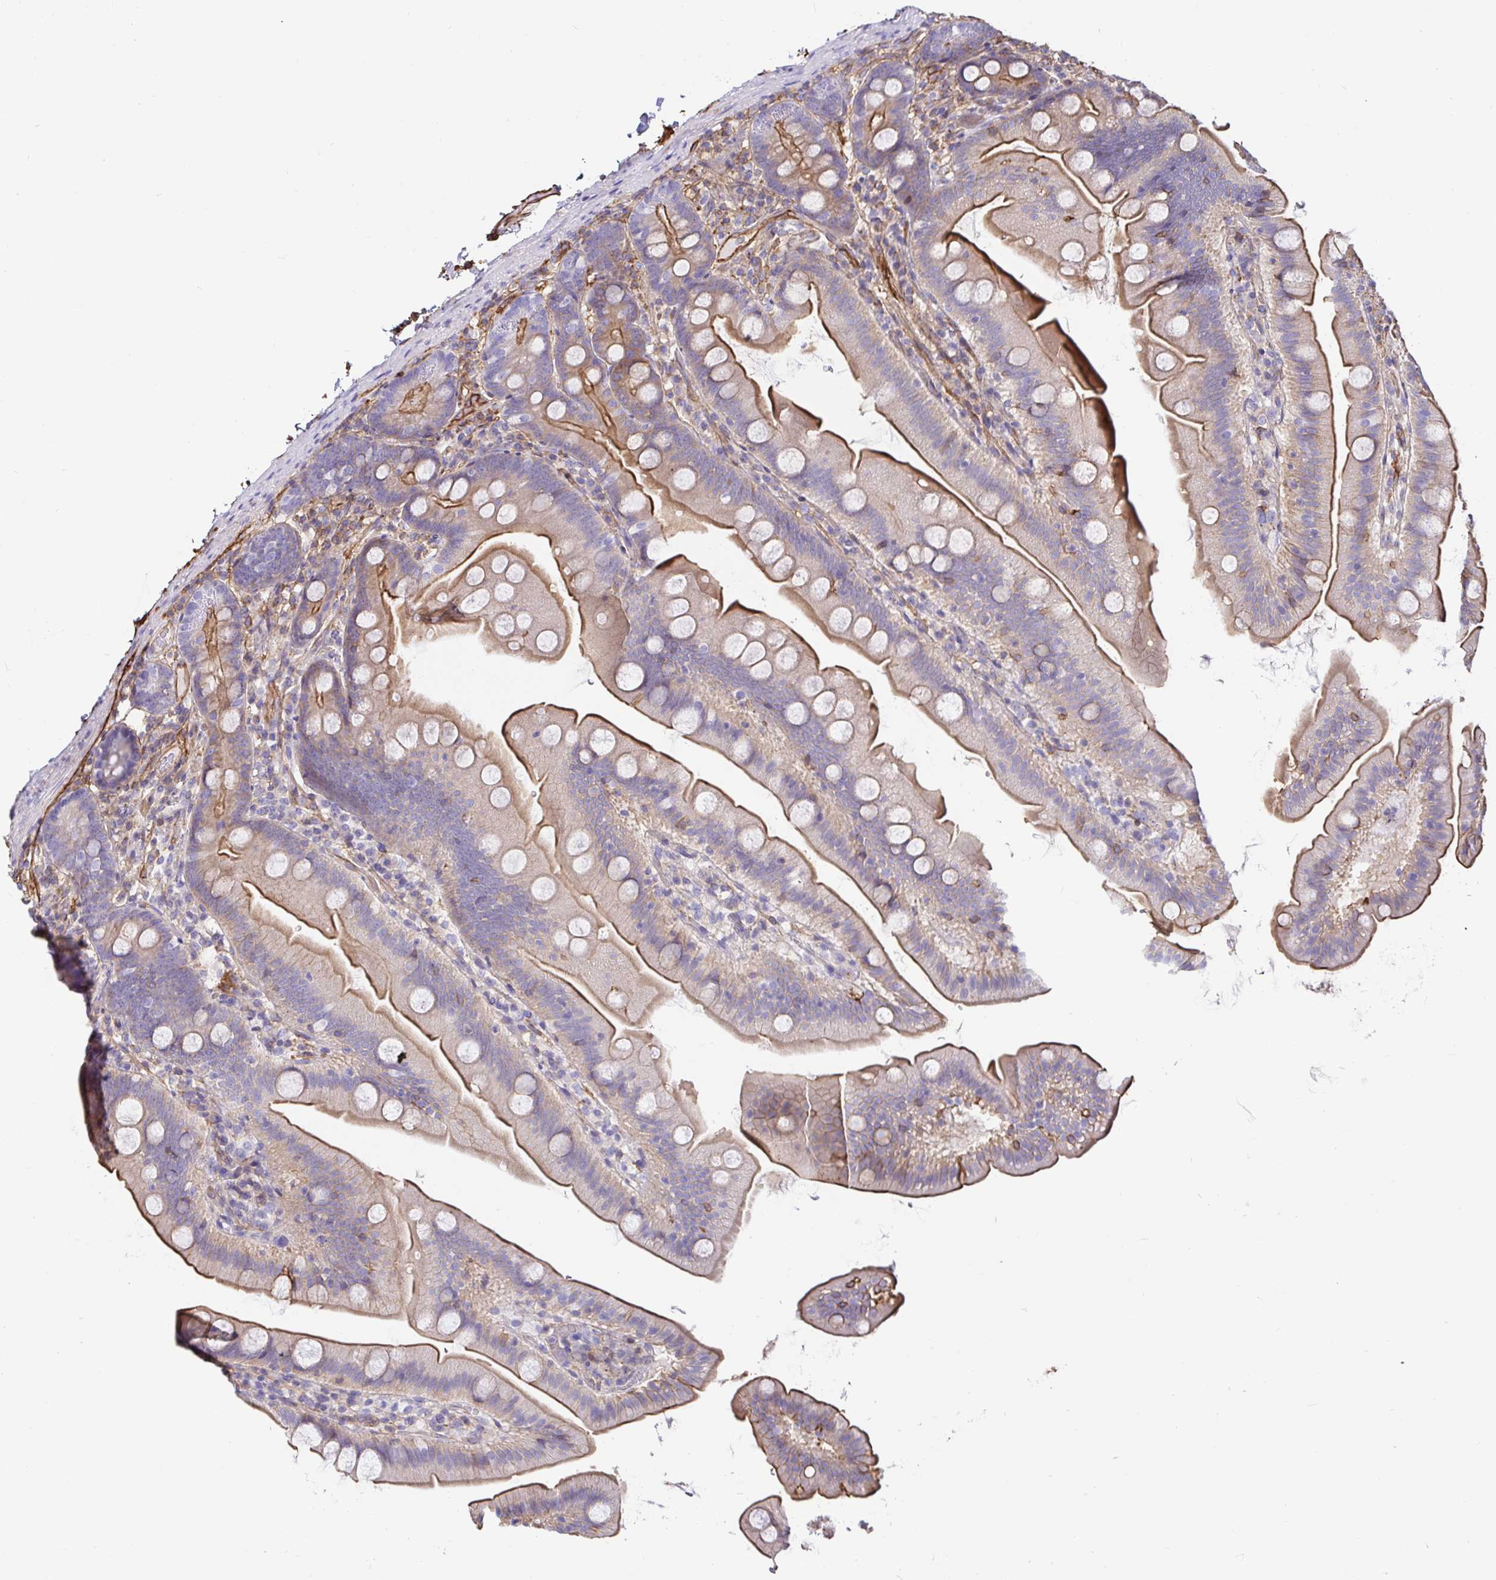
{"staining": {"intensity": "moderate", "quantity": "25%-75%", "location": "cytoplasmic/membranous"}, "tissue": "small intestine", "cell_type": "Glandular cells", "image_type": "normal", "snomed": [{"axis": "morphology", "description": "Normal tissue, NOS"}, {"axis": "topography", "description": "Small intestine"}], "caption": "Immunohistochemistry (IHC) image of normal human small intestine stained for a protein (brown), which displays medium levels of moderate cytoplasmic/membranous staining in approximately 25%-75% of glandular cells.", "gene": "ANXA2", "patient": {"sex": "female", "age": 68}}